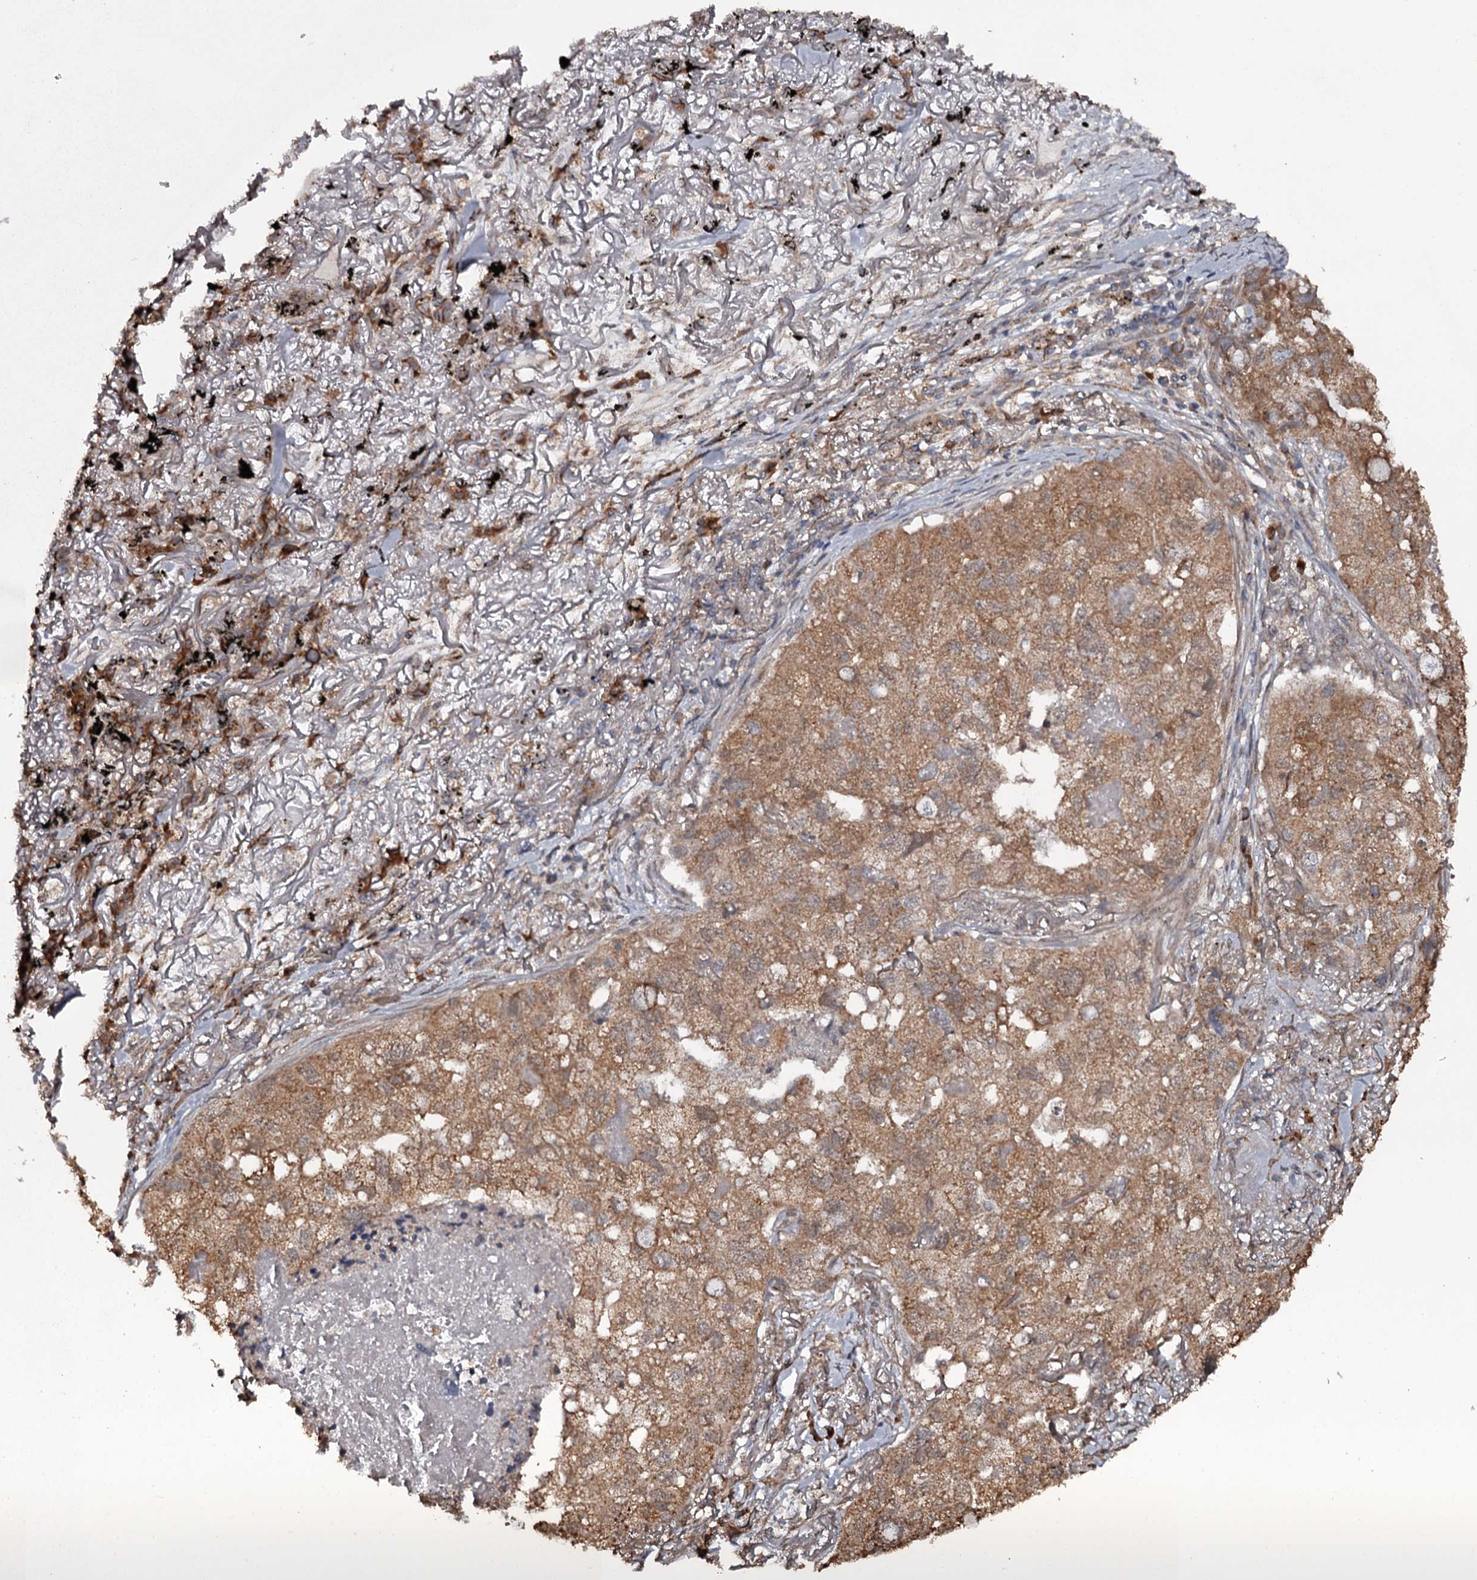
{"staining": {"intensity": "moderate", "quantity": ">75%", "location": "cytoplasmic/membranous"}, "tissue": "lung cancer", "cell_type": "Tumor cells", "image_type": "cancer", "snomed": [{"axis": "morphology", "description": "Adenocarcinoma, NOS"}, {"axis": "topography", "description": "Lung"}], "caption": "This is a micrograph of IHC staining of lung cancer (adenocarcinoma), which shows moderate staining in the cytoplasmic/membranous of tumor cells.", "gene": "WIPI1", "patient": {"sex": "male", "age": 65}}